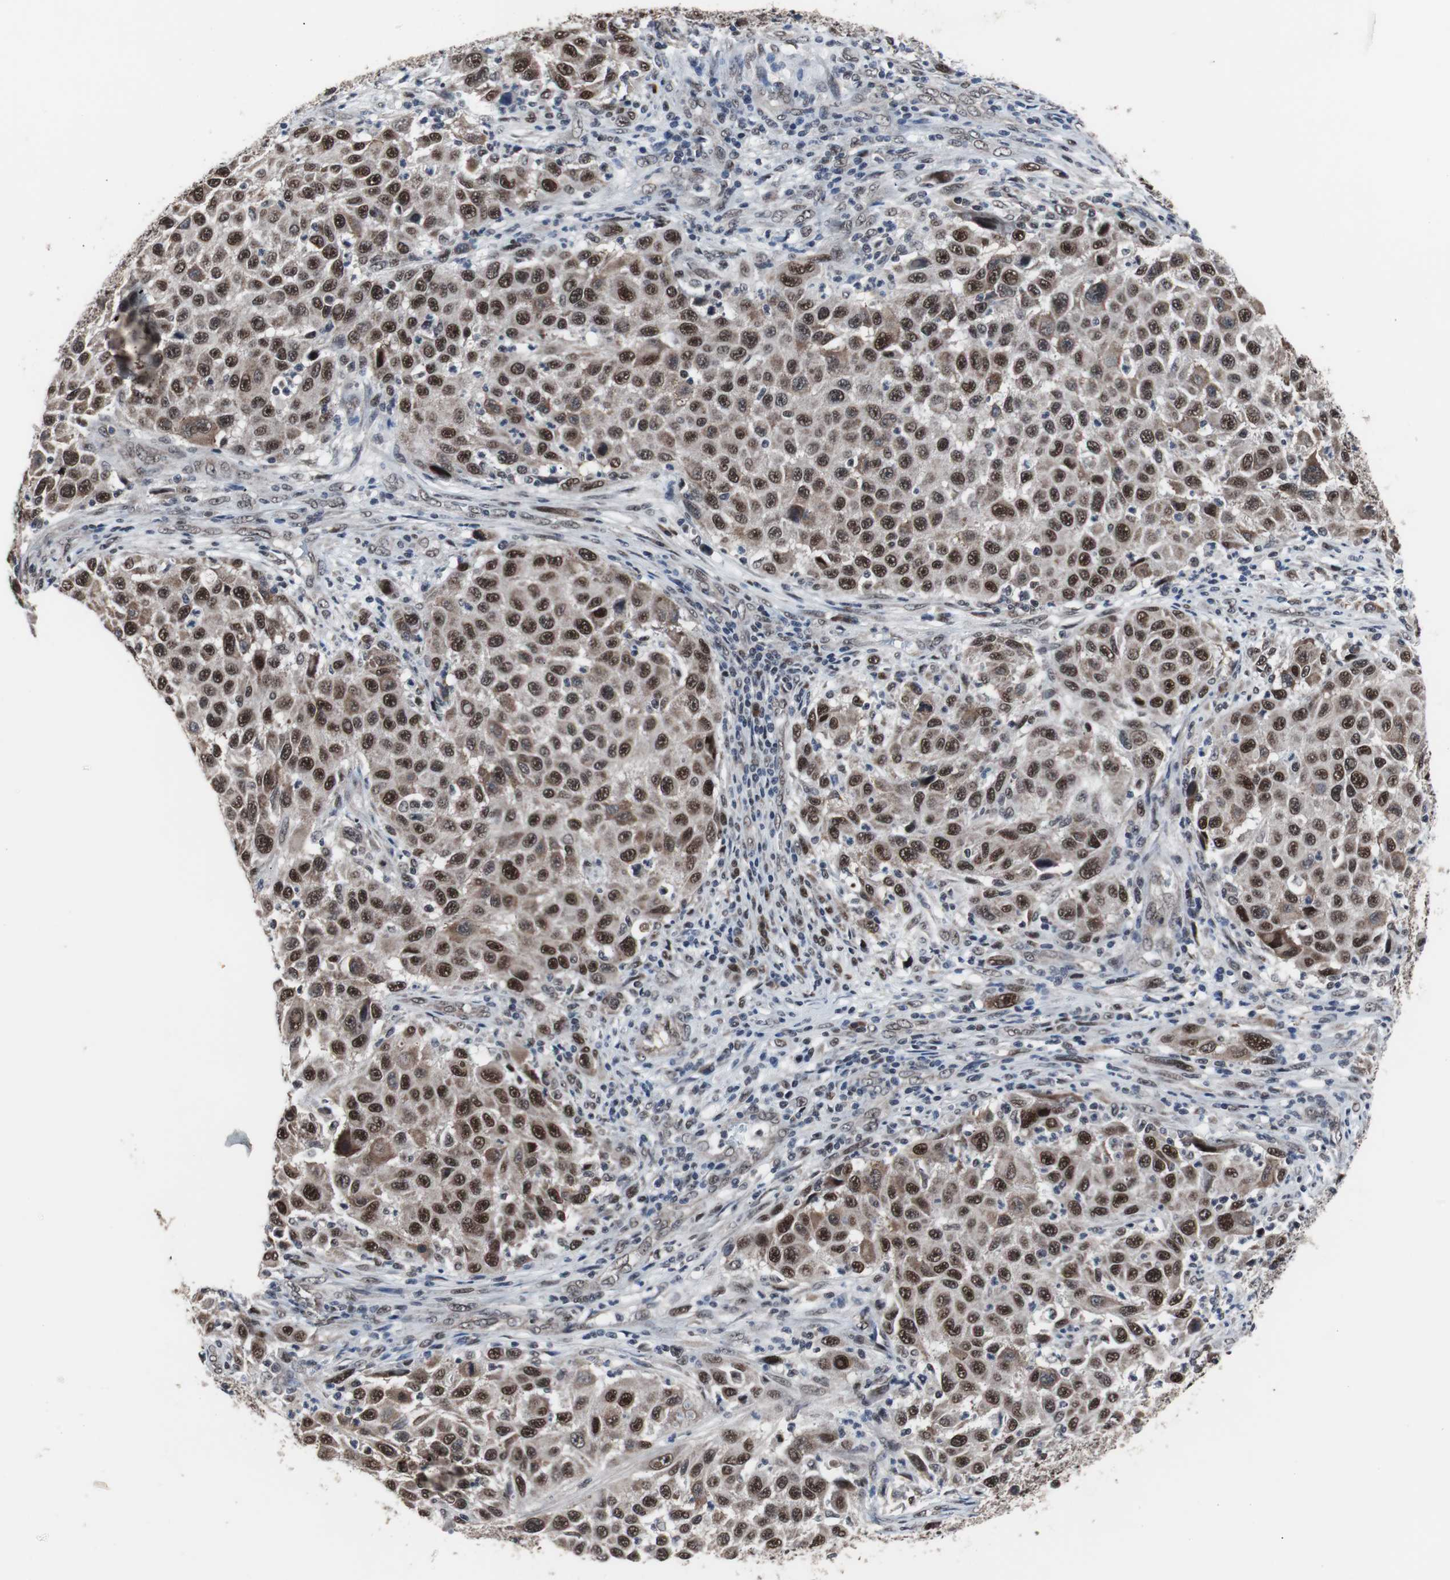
{"staining": {"intensity": "strong", "quantity": ">75%", "location": "cytoplasmic/membranous,nuclear"}, "tissue": "melanoma", "cell_type": "Tumor cells", "image_type": "cancer", "snomed": [{"axis": "morphology", "description": "Malignant melanoma, Metastatic site"}, {"axis": "topography", "description": "Lymph node"}], "caption": "A high-resolution image shows immunohistochemistry staining of malignant melanoma (metastatic site), which displays strong cytoplasmic/membranous and nuclear expression in about >75% of tumor cells.", "gene": "GTF2F2", "patient": {"sex": "male", "age": 61}}